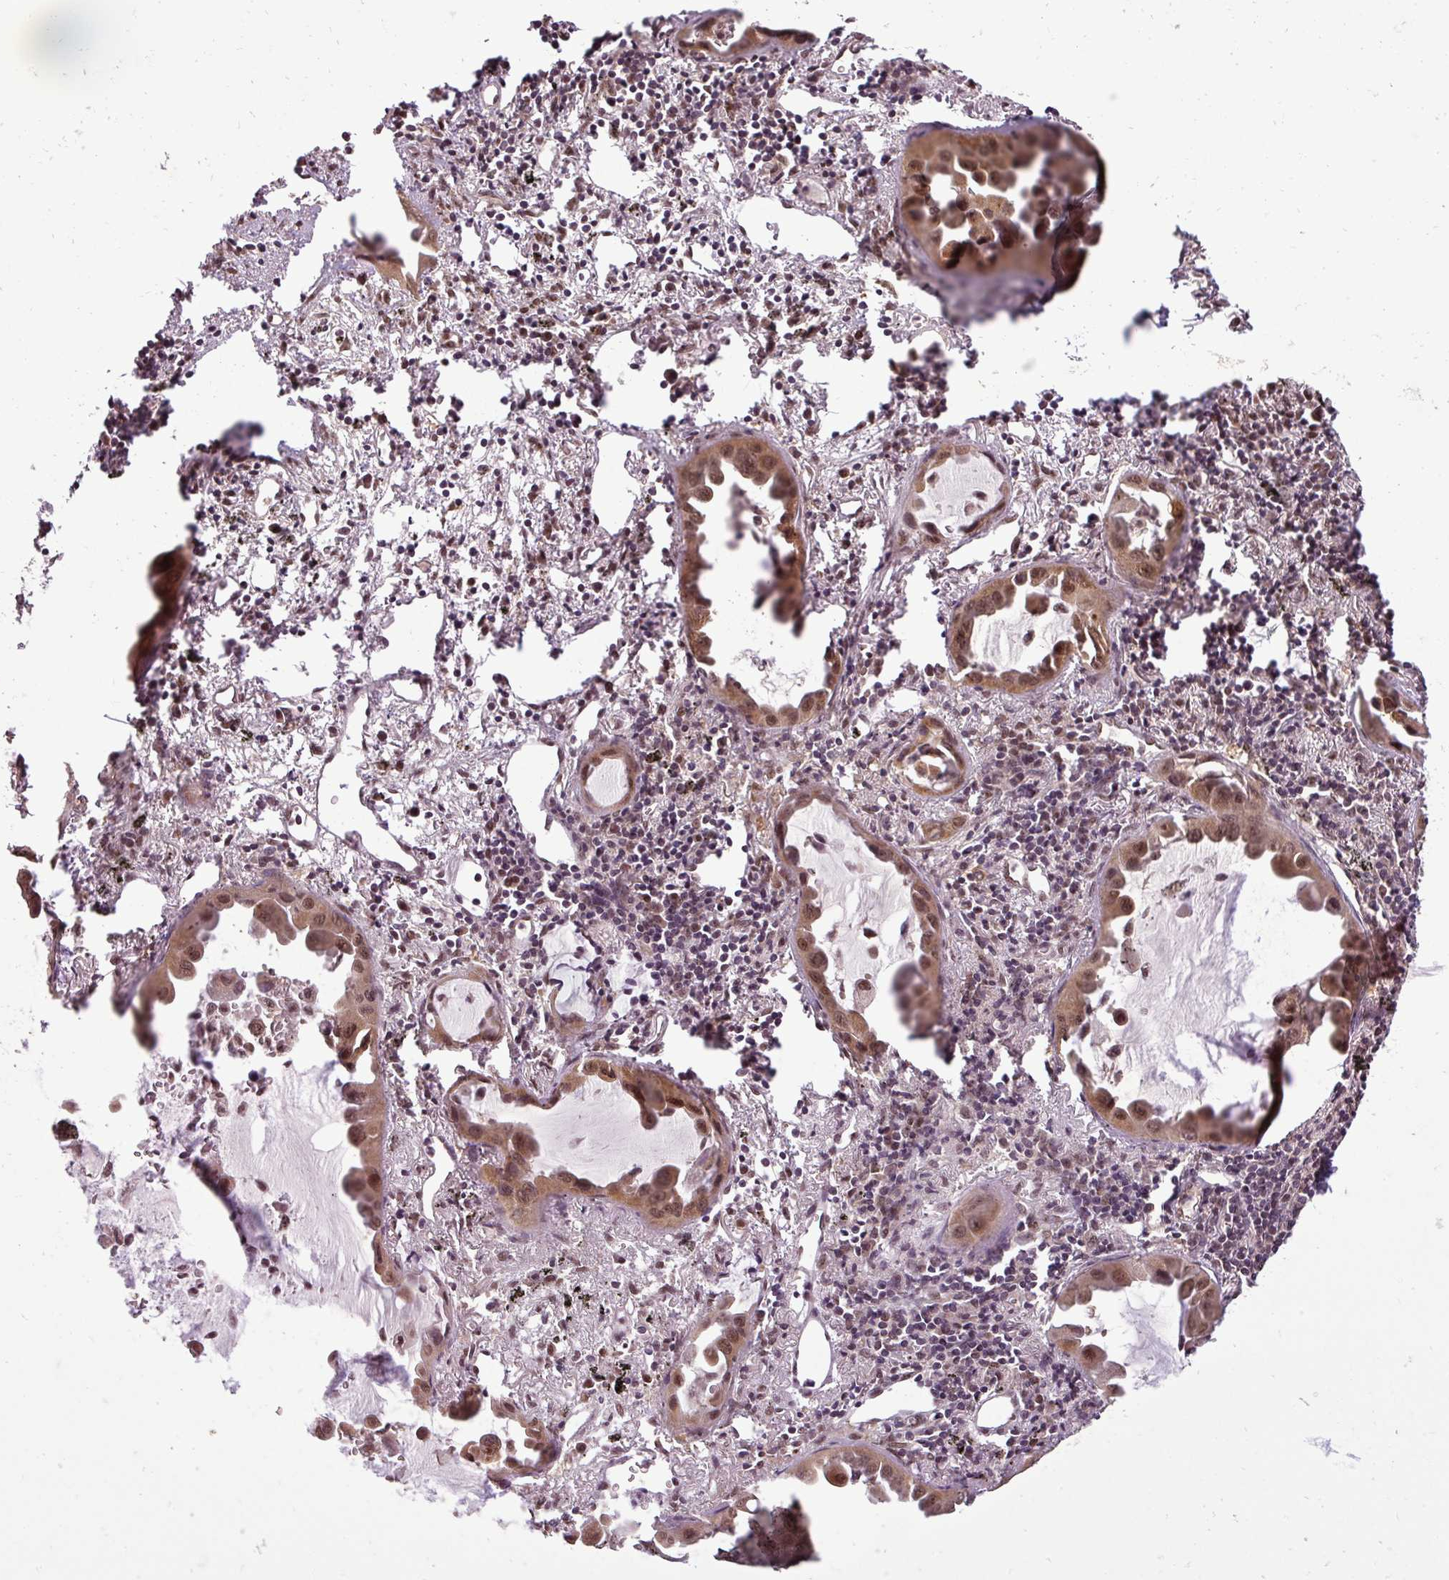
{"staining": {"intensity": "moderate", "quantity": ">75%", "location": "cytoplasmic/membranous,nuclear"}, "tissue": "lung cancer", "cell_type": "Tumor cells", "image_type": "cancer", "snomed": [{"axis": "morphology", "description": "Adenocarcinoma, NOS"}, {"axis": "topography", "description": "Lung"}], "caption": "Lung adenocarcinoma stained with a protein marker reveals moderate staining in tumor cells.", "gene": "MFHAS1", "patient": {"sex": "male", "age": 68}}